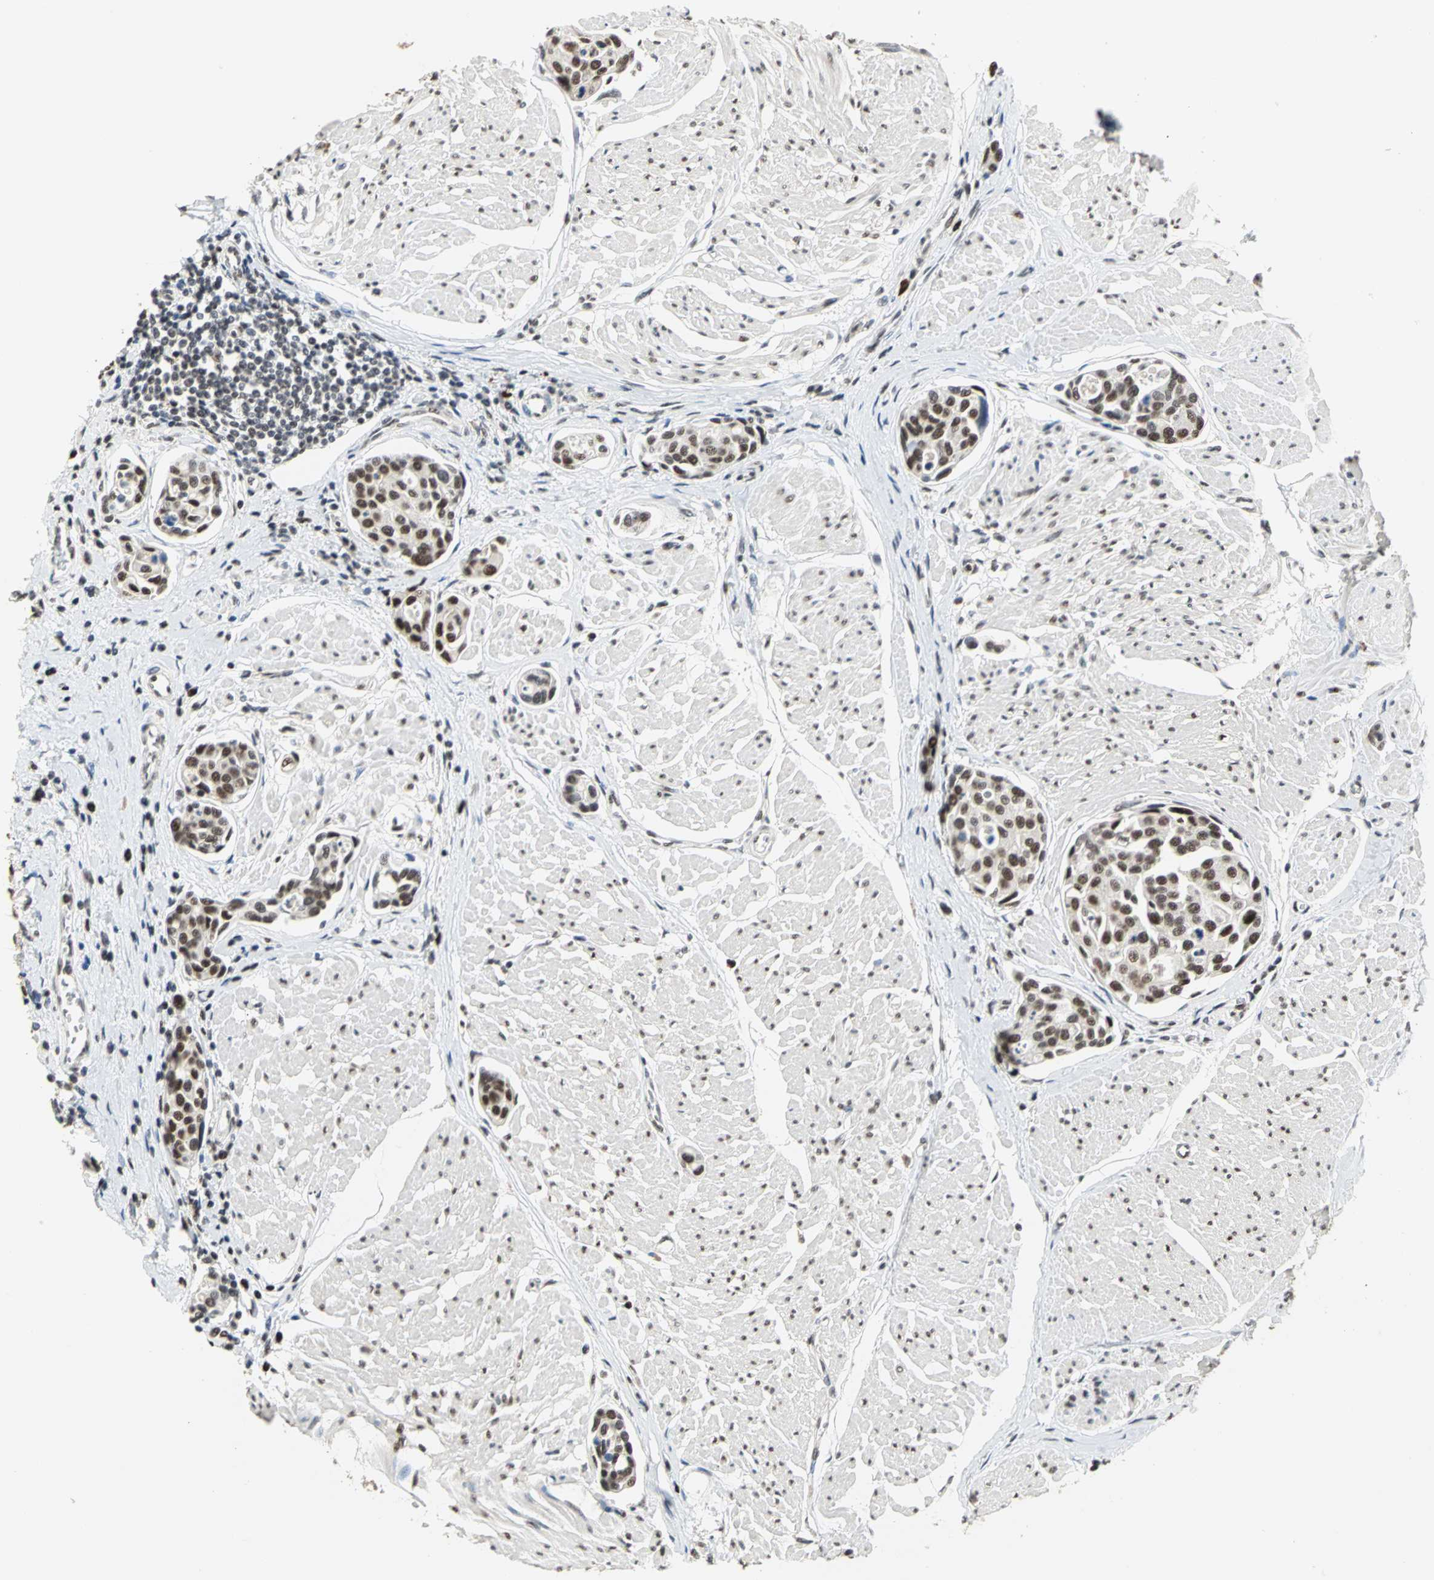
{"staining": {"intensity": "strong", "quantity": ">75%", "location": "nuclear"}, "tissue": "urothelial cancer", "cell_type": "Tumor cells", "image_type": "cancer", "snomed": [{"axis": "morphology", "description": "Urothelial carcinoma, High grade"}, {"axis": "topography", "description": "Urinary bladder"}], "caption": "A brown stain highlights strong nuclear expression of a protein in high-grade urothelial carcinoma tumor cells. (DAB IHC, brown staining for protein, blue staining for nuclei).", "gene": "CCDC88C", "patient": {"sex": "male", "age": 78}}